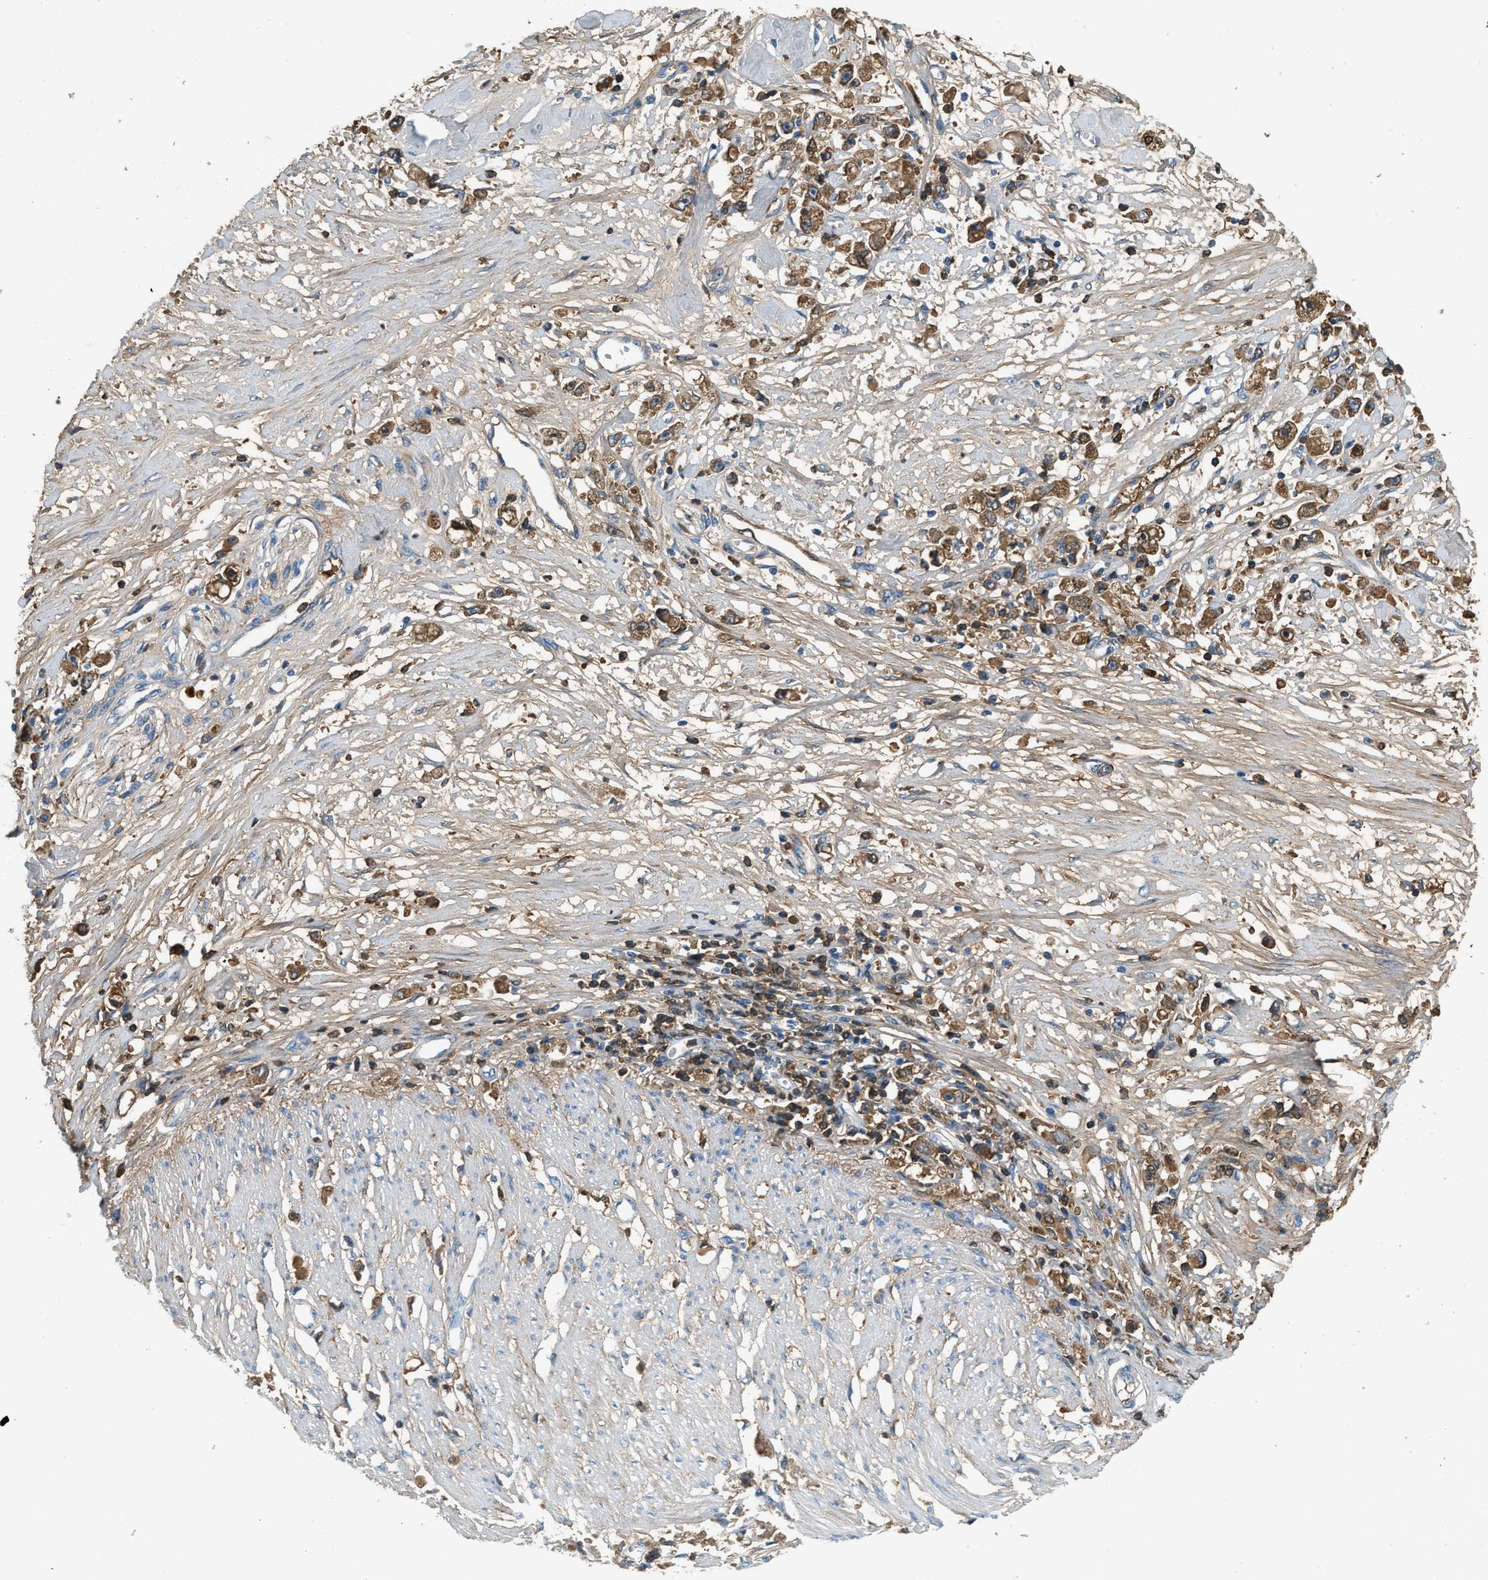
{"staining": {"intensity": "moderate", "quantity": ">75%", "location": "cytoplasmic/membranous"}, "tissue": "stomach cancer", "cell_type": "Tumor cells", "image_type": "cancer", "snomed": [{"axis": "morphology", "description": "Adenocarcinoma, NOS"}, {"axis": "topography", "description": "Stomach"}], "caption": "Stomach cancer stained with a protein marker exhibits moderate staining in tumor cells.", "gene": "STC1", "patient": {"sex": "female", "age": 59}}